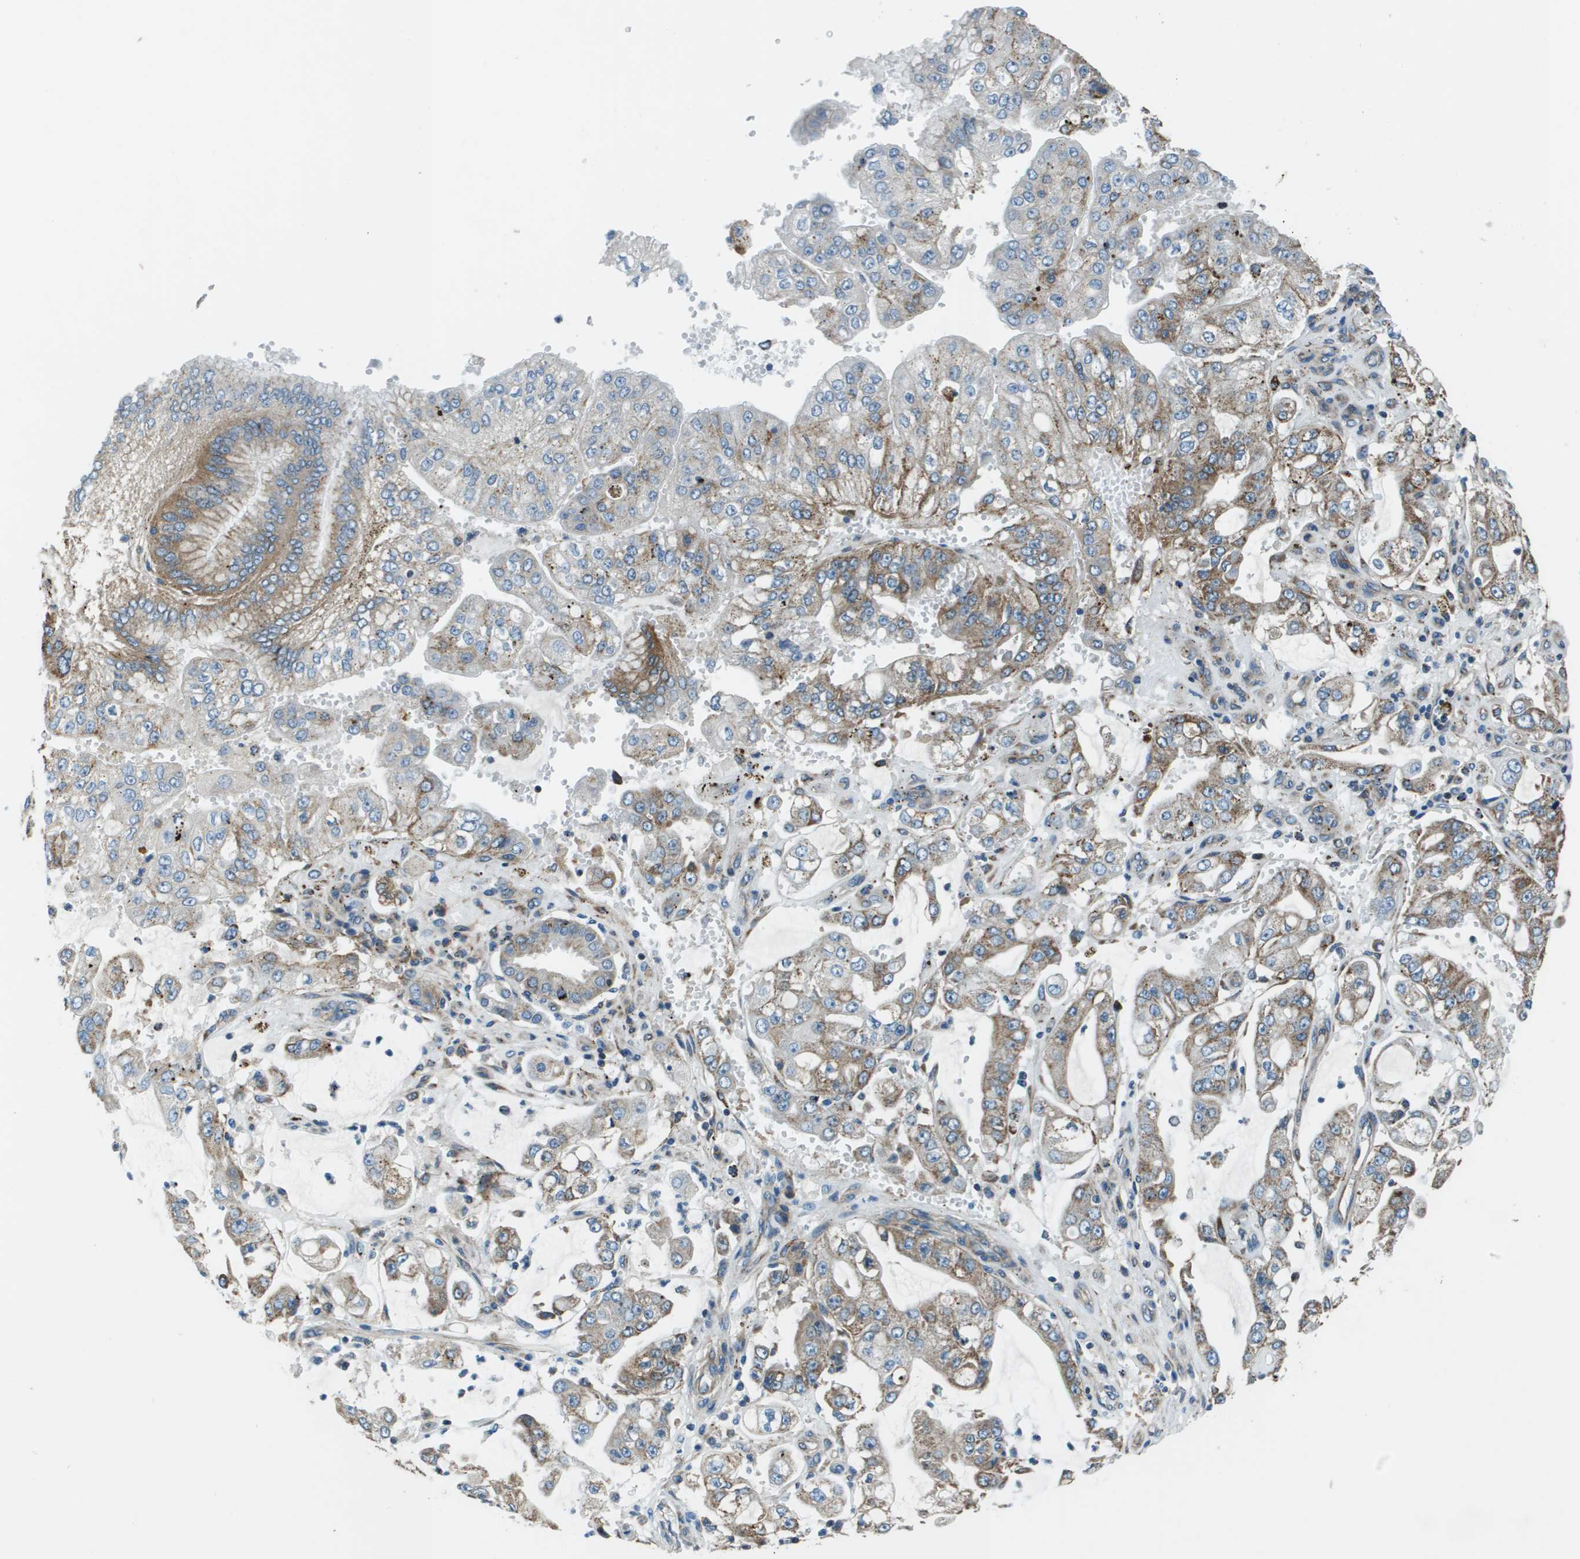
{"staining": {"intensity": "moderate", "quantity": "<25%", "location": "cytoplasmic/membranous"}, "tissue": "stomach cancer", "cell_type": "Tumor cells", "image_type": "cancer", "snomed": [{"axis": "morphology", "description": "Adenocarcinoma, NOS"}, {"axis": "topography", "description": "Stomach"}], "caption": "An image of human stomach adenocarcinoma stained for a protein reveals moderate cytoplasmic/membranous brown staining in tumor cells. (DAB (3,3'-diaminobenzidine) IHC with brightfield microscopy, high magnification).", "gene": "TMEM51", "patient": {"sex": "male", "age": 76}}